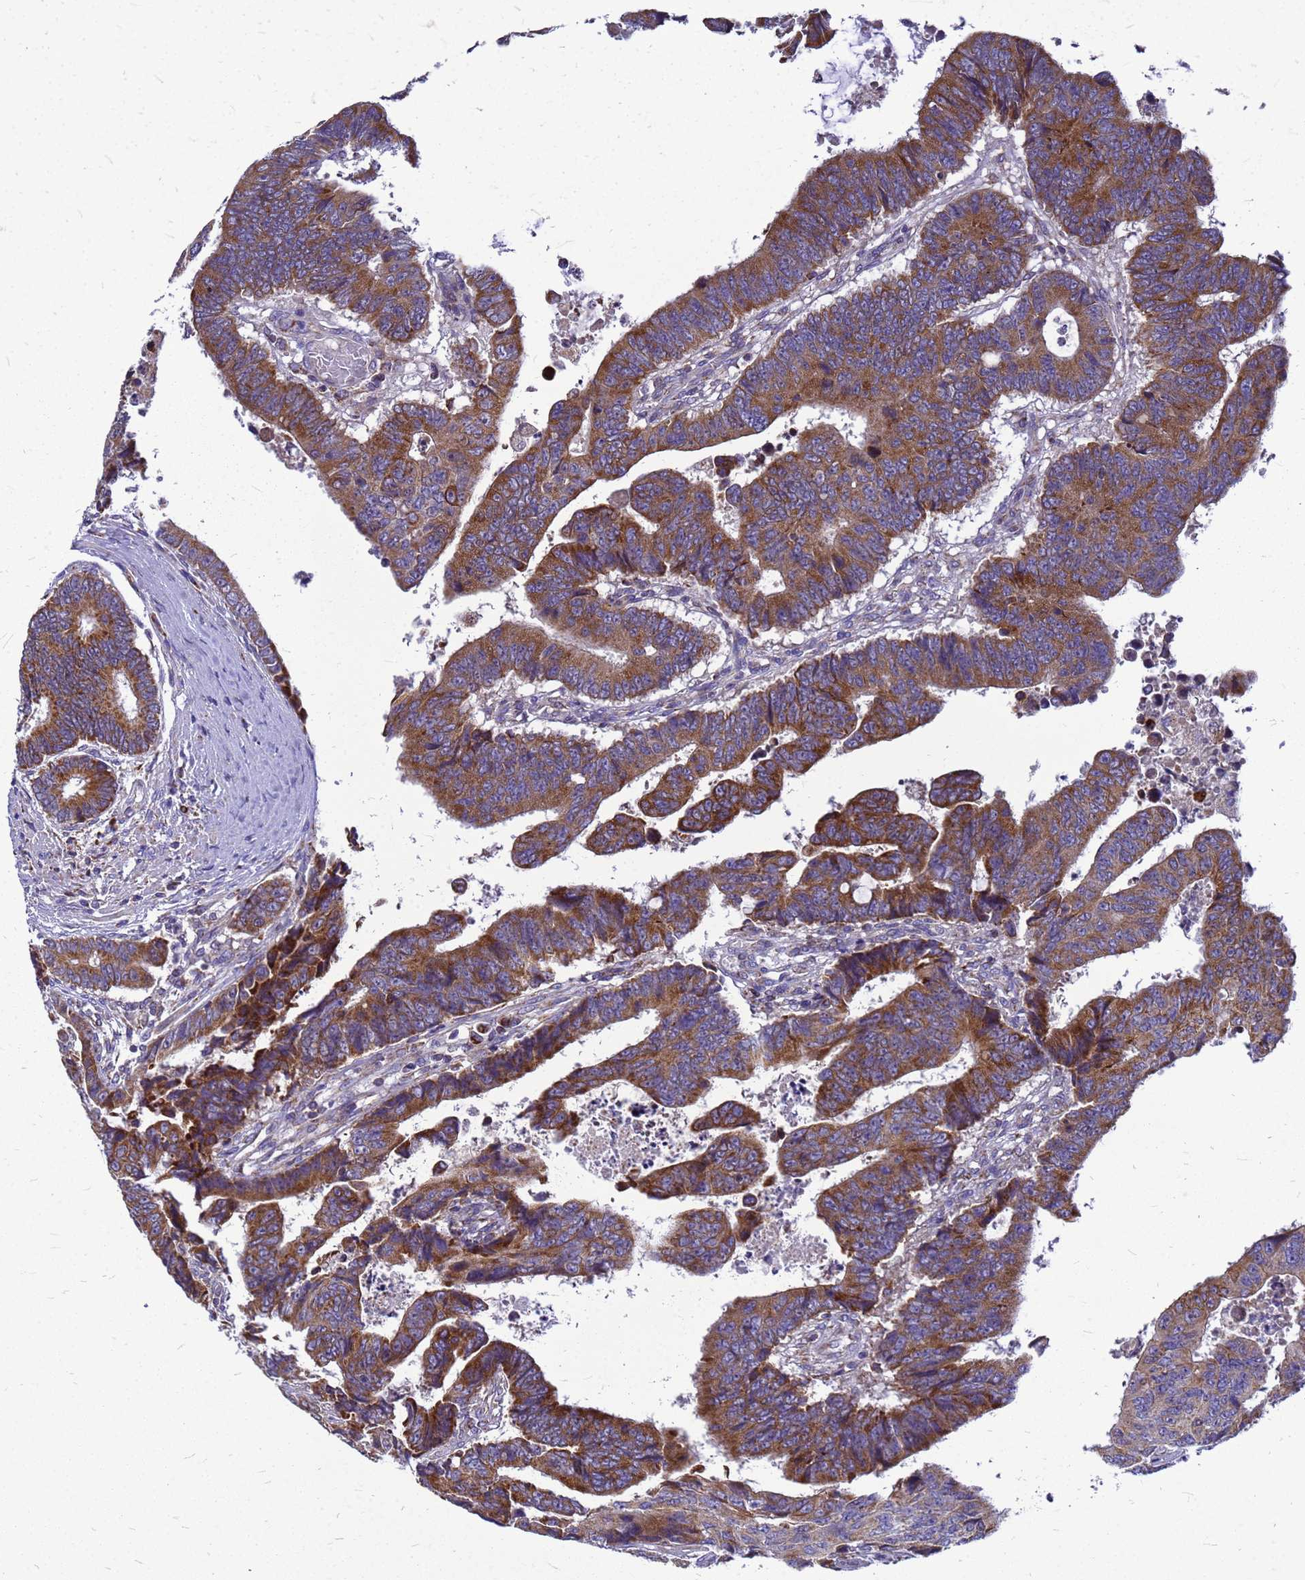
{"staining": {"intensity": "strong", "quantity": ">75%", "location": "cytoplasmic/membranous"}, "tissue": "colorectal cancer", "cell_type": "Tumor cells", "image_type": "cancer", "snomed": [{"axis": "morphology", "description": "Adenocarcinoma, NOS"}, {"axis": "topography", "description": "Rectum"}], "caption": "Immunohistochemistry micrograph of adenocarcinoma (colorectal) stained for a protein (brown), which reveals high levels of strong cytoplasmic/membranous positivity in approximately >75% of tumor cells.", "gene": "CMC4", "patient": {"sex": "male", "age": 84}}